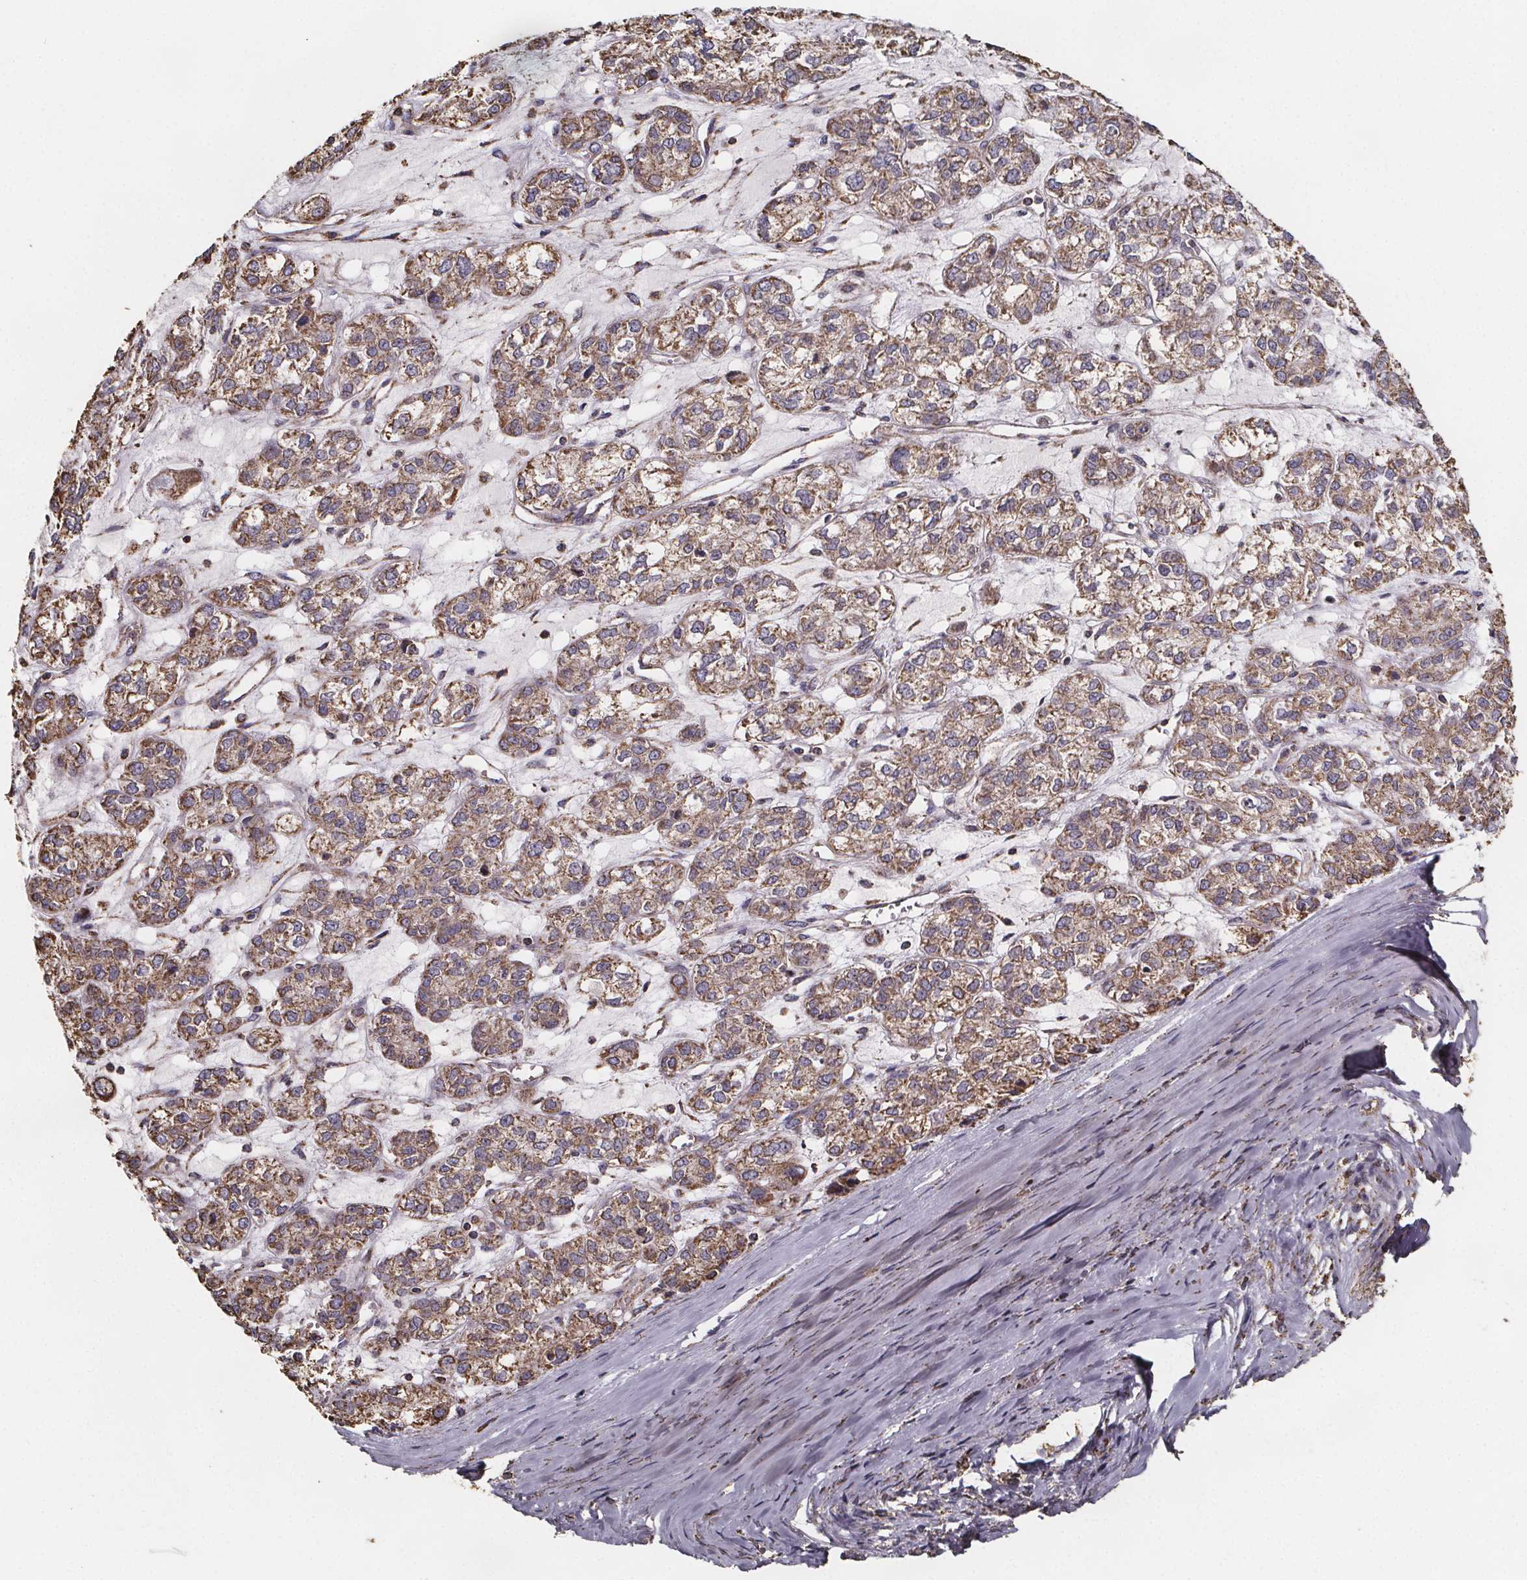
{"staining": {"intensity": "moderate", "quantity": ">75%", "location": "cytoplasmic/membranous"}, "tissue": "ovarian cancer", "cell_type": "Tumor cells", "image_type": "cancer", "snomed": [{"axis": "morphology", "description": "Carcinoma, endometroid"}, {"axis": "topography", "description": "Ovary"}], "caption": "This photomicrograph demonstrates immunohistochemistry staining of ovarian cancer (endometroid carcinoma), with medium moderate cytoplasmic/membranous staining in about >75% of tumor cells.", "gene": "SLC35D2", "patient": {"sex": "female", "age": 64}}